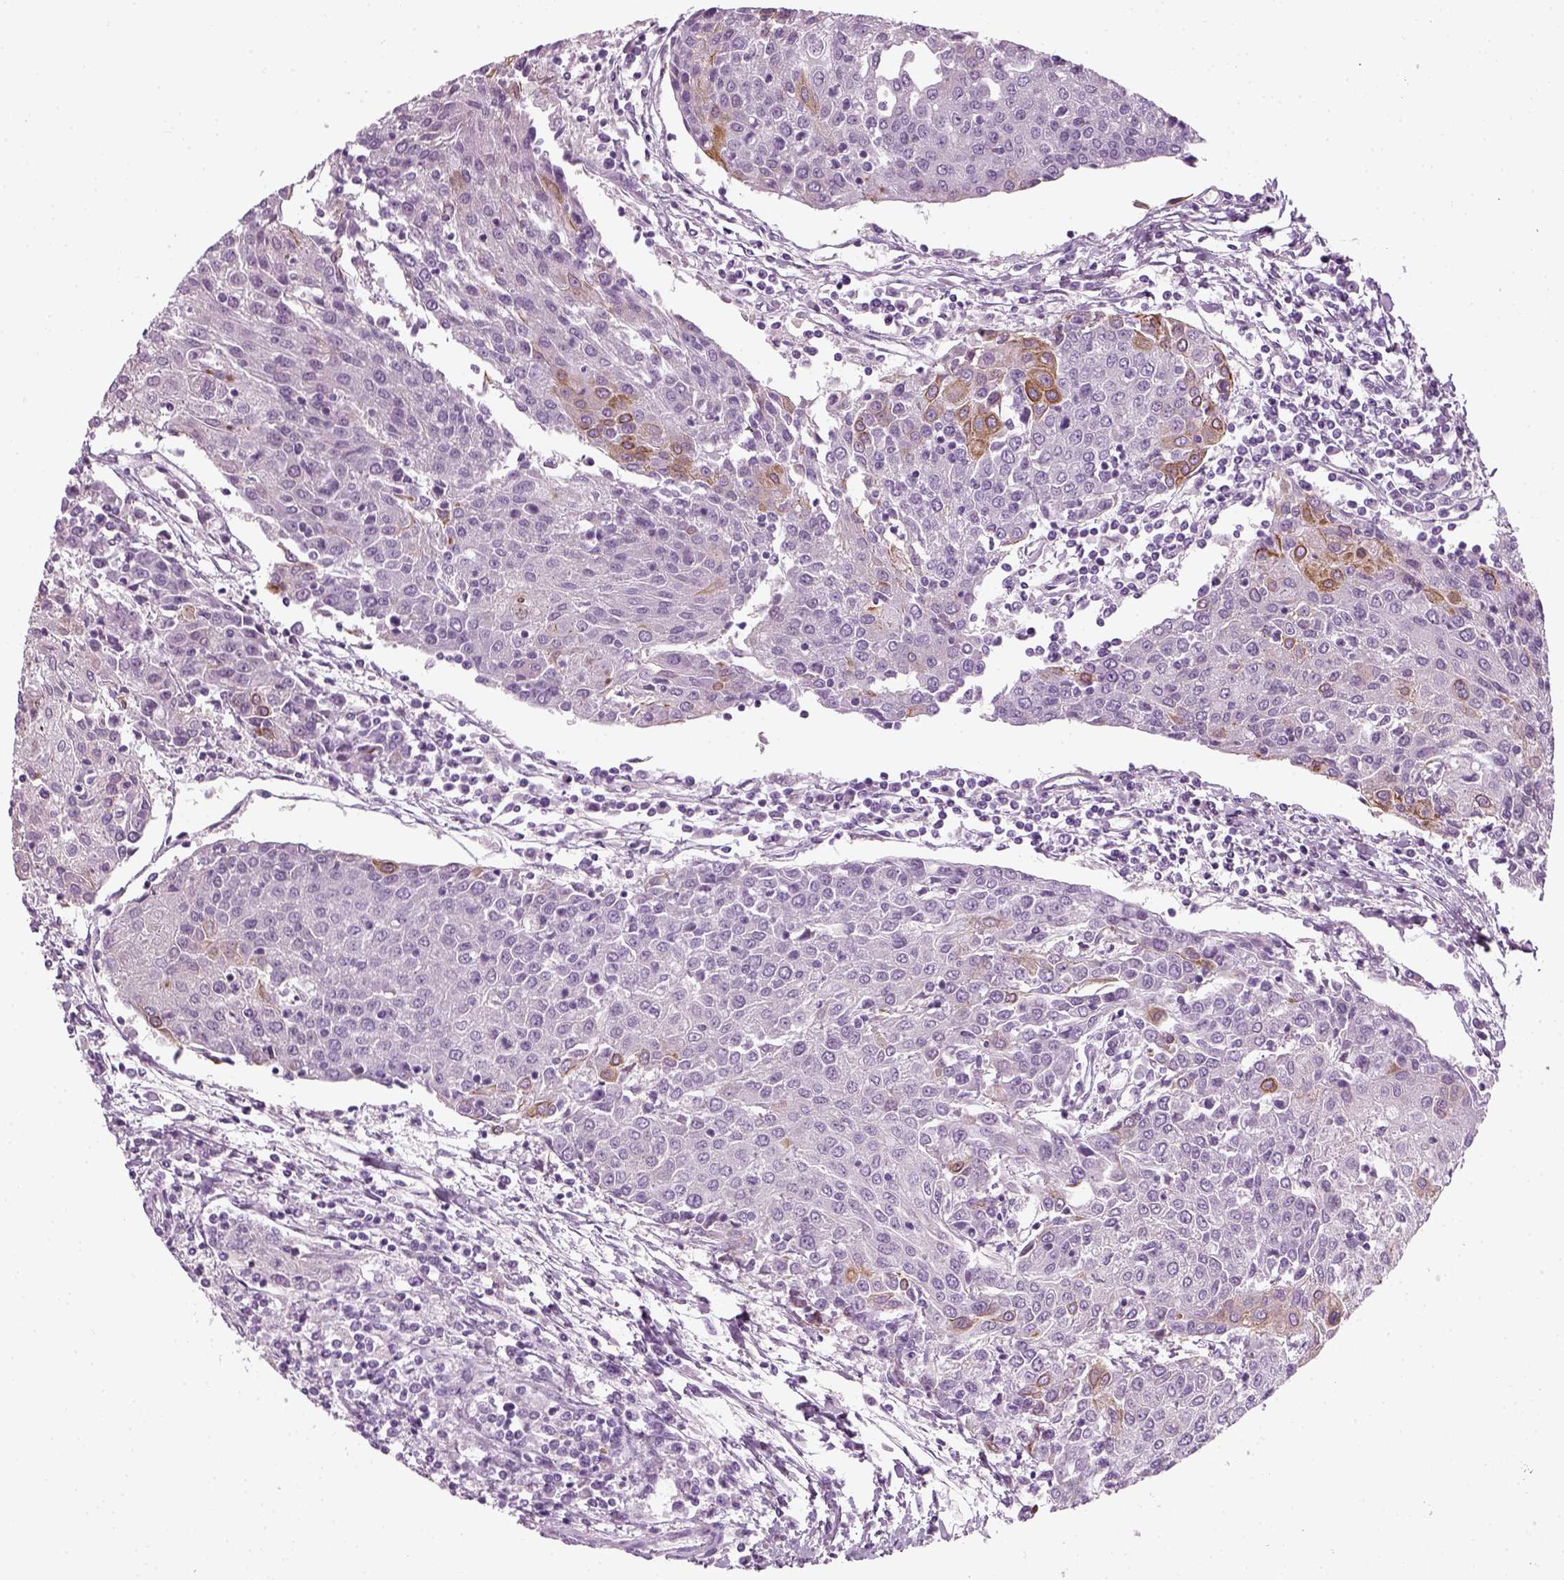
{"staining": {"intensity": "moderate", "quantity": "<25%", "location": "cytoplasmic/membranous"}, "tissue": "urothelial cancer", "cell_type": "Tumor cells", "image_type": "cancer", "snomed": [{"axis": "morphology", "description": "Urothelial carcinoma, High grade"}, {"axis": "topography", "description": "Urinary bladder"}], "caption": "Approximately <25% of tumor cells in human urothelial carcinoma (high-grade) display moderate cytoplasmic/membranous protein expression as visualized by brown immunohistochemical staining.", "gene": "KRT75", "patient": {"sex": "female", "age": 85}}